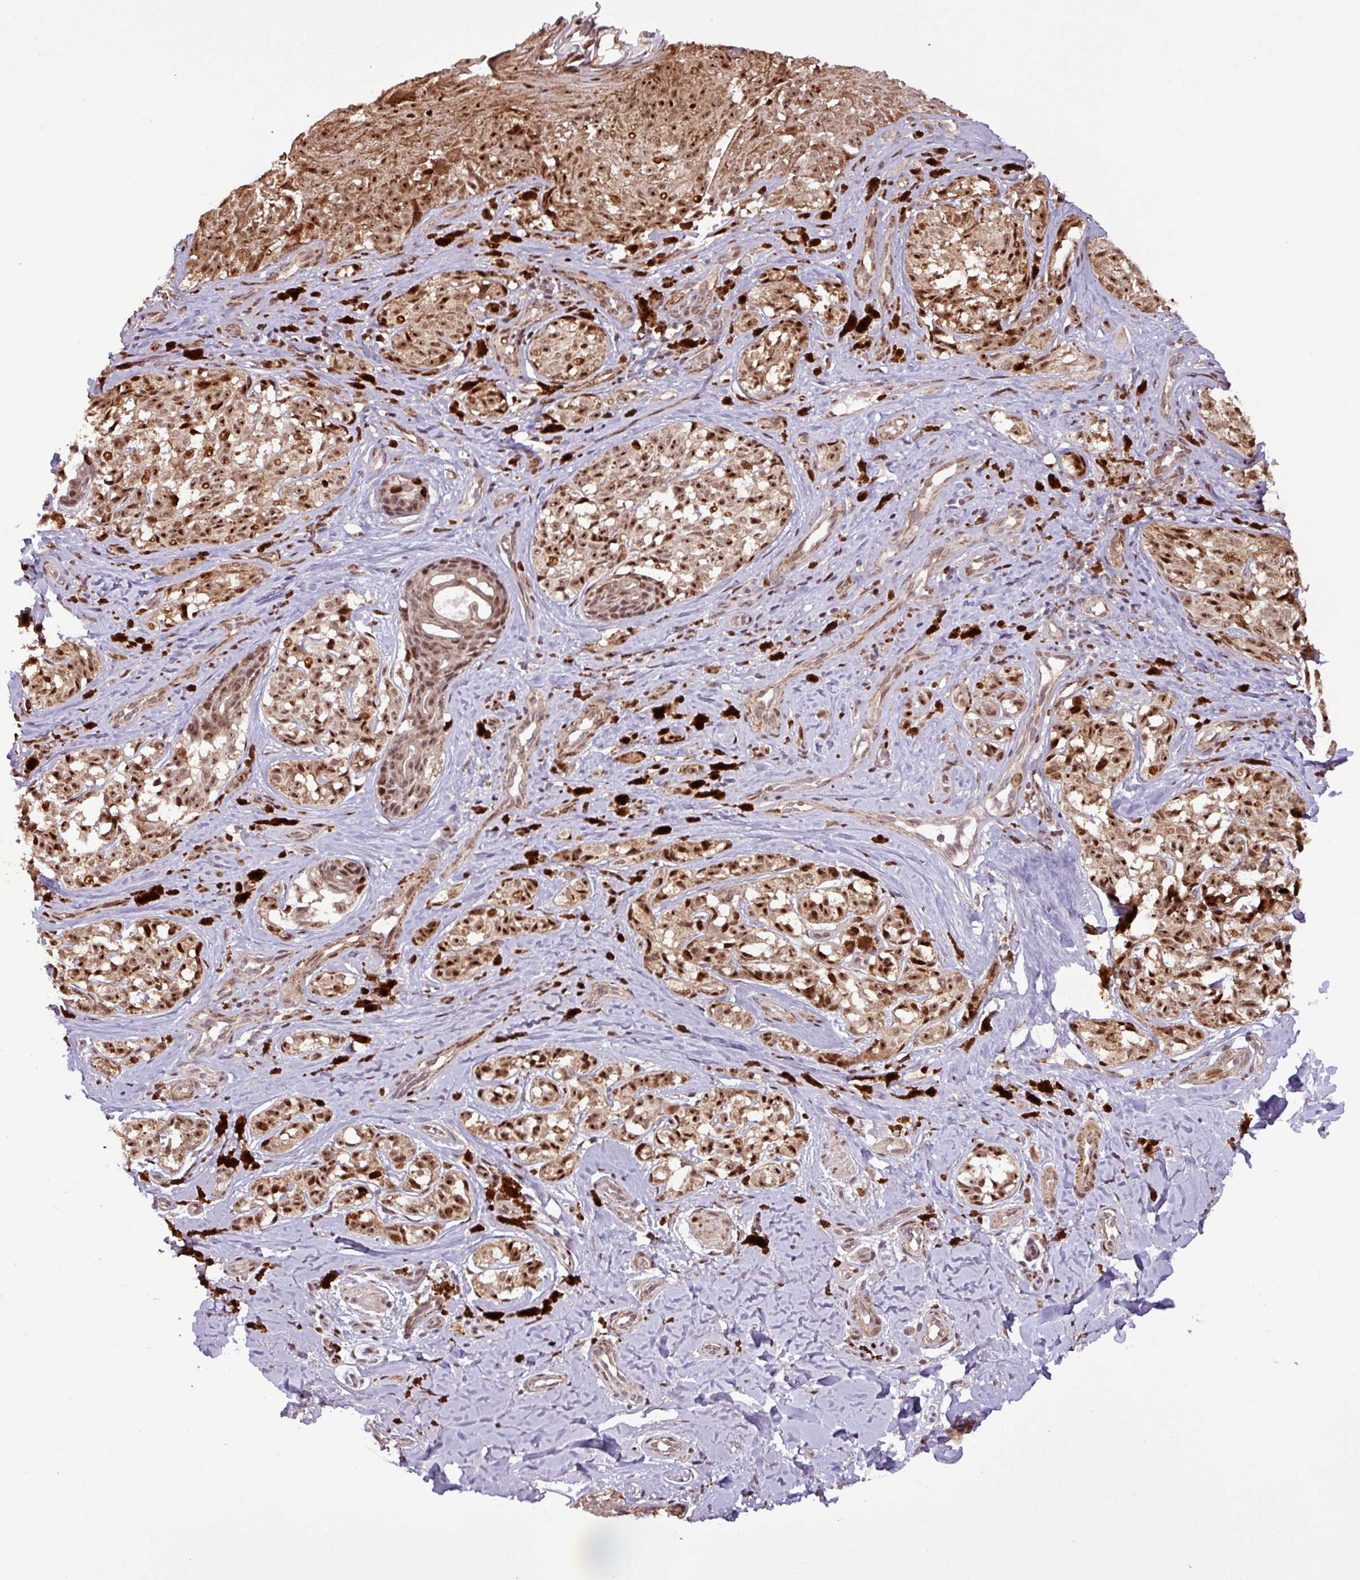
{"staining": {"intensity": "moderate", "quantity": ">75%", "location": "nuclear"}, "tissue": "melanoma", "cell_type": "Tumor cells", "image_type": "cancer", "snomed": [{"axis": "morphology", "description": "Malignant melanoma, NOS"}, {"axis": "topography", "description": "Skin"}], "caption": "Immunohistochemistry micrograph of melanoma stained for a protein (brown), which shows medium levels of moderate nuclear expression in about >75% of tumor cells.", "gene": "SLC22A24", "patient": {"sex": "female", "age": 65}}